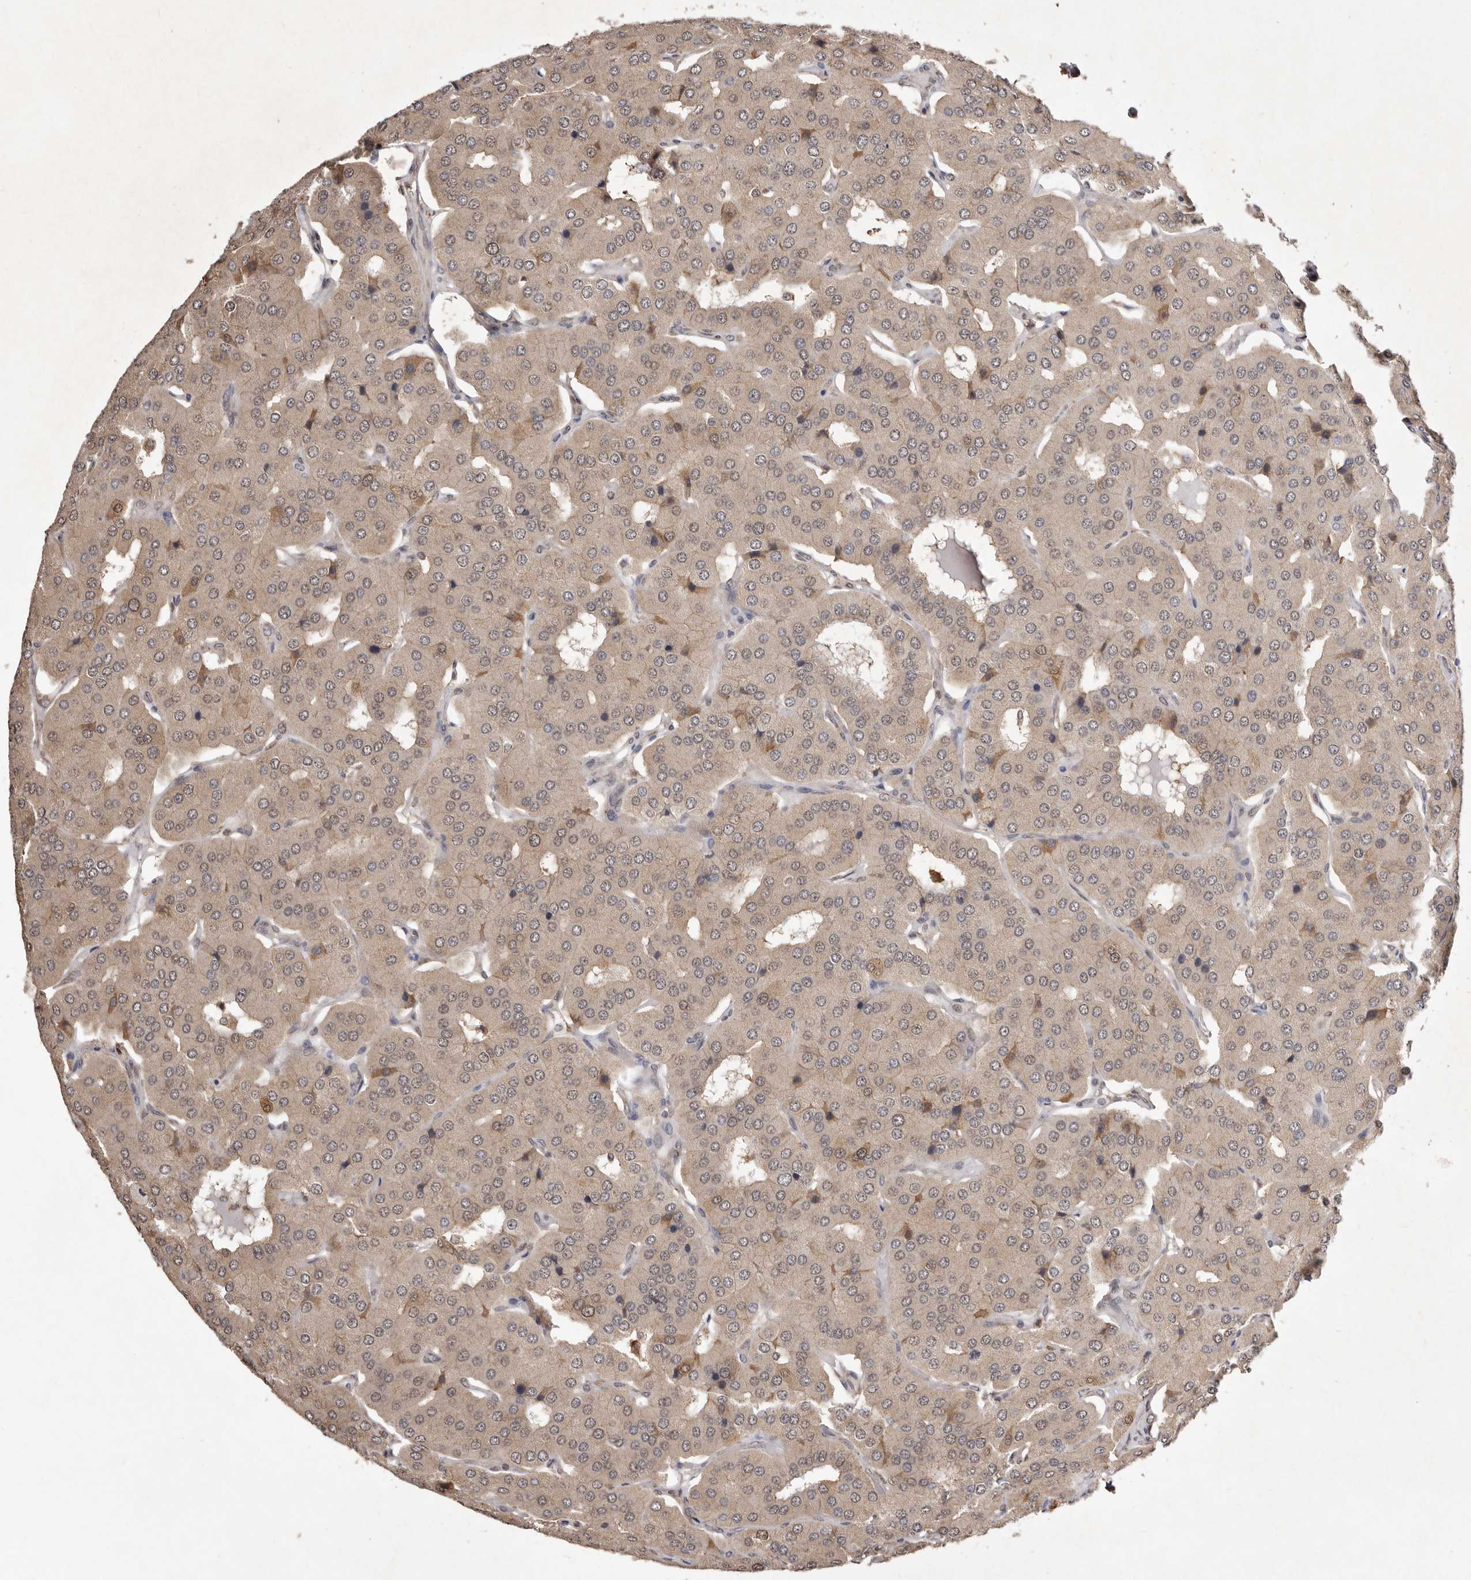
{"staining": {"intensity": "weak", "quantity": ">75%", "location": "cytoplasmic/membranous"}, "tissue": "parathyroid gland", "cell_type": "Glandular cells", "image_type": "normal", "snomed": [{"axis": "morphology", "description": "Normal tissue, NOS"}, {"axis": "morphology", "description": "Adenoma, NOS"}, {"axis": "topography", "description": "Parathyroid gland"}], "caption": "Immunohistochemical staining of unremarkable parathyroid gland shows >75% levels of weak cytoplasmic/membranous protein positivity in about >75% of glandular cells.", "gene": "RRM2B", "patient": {"sex": "female", "age": 86}}